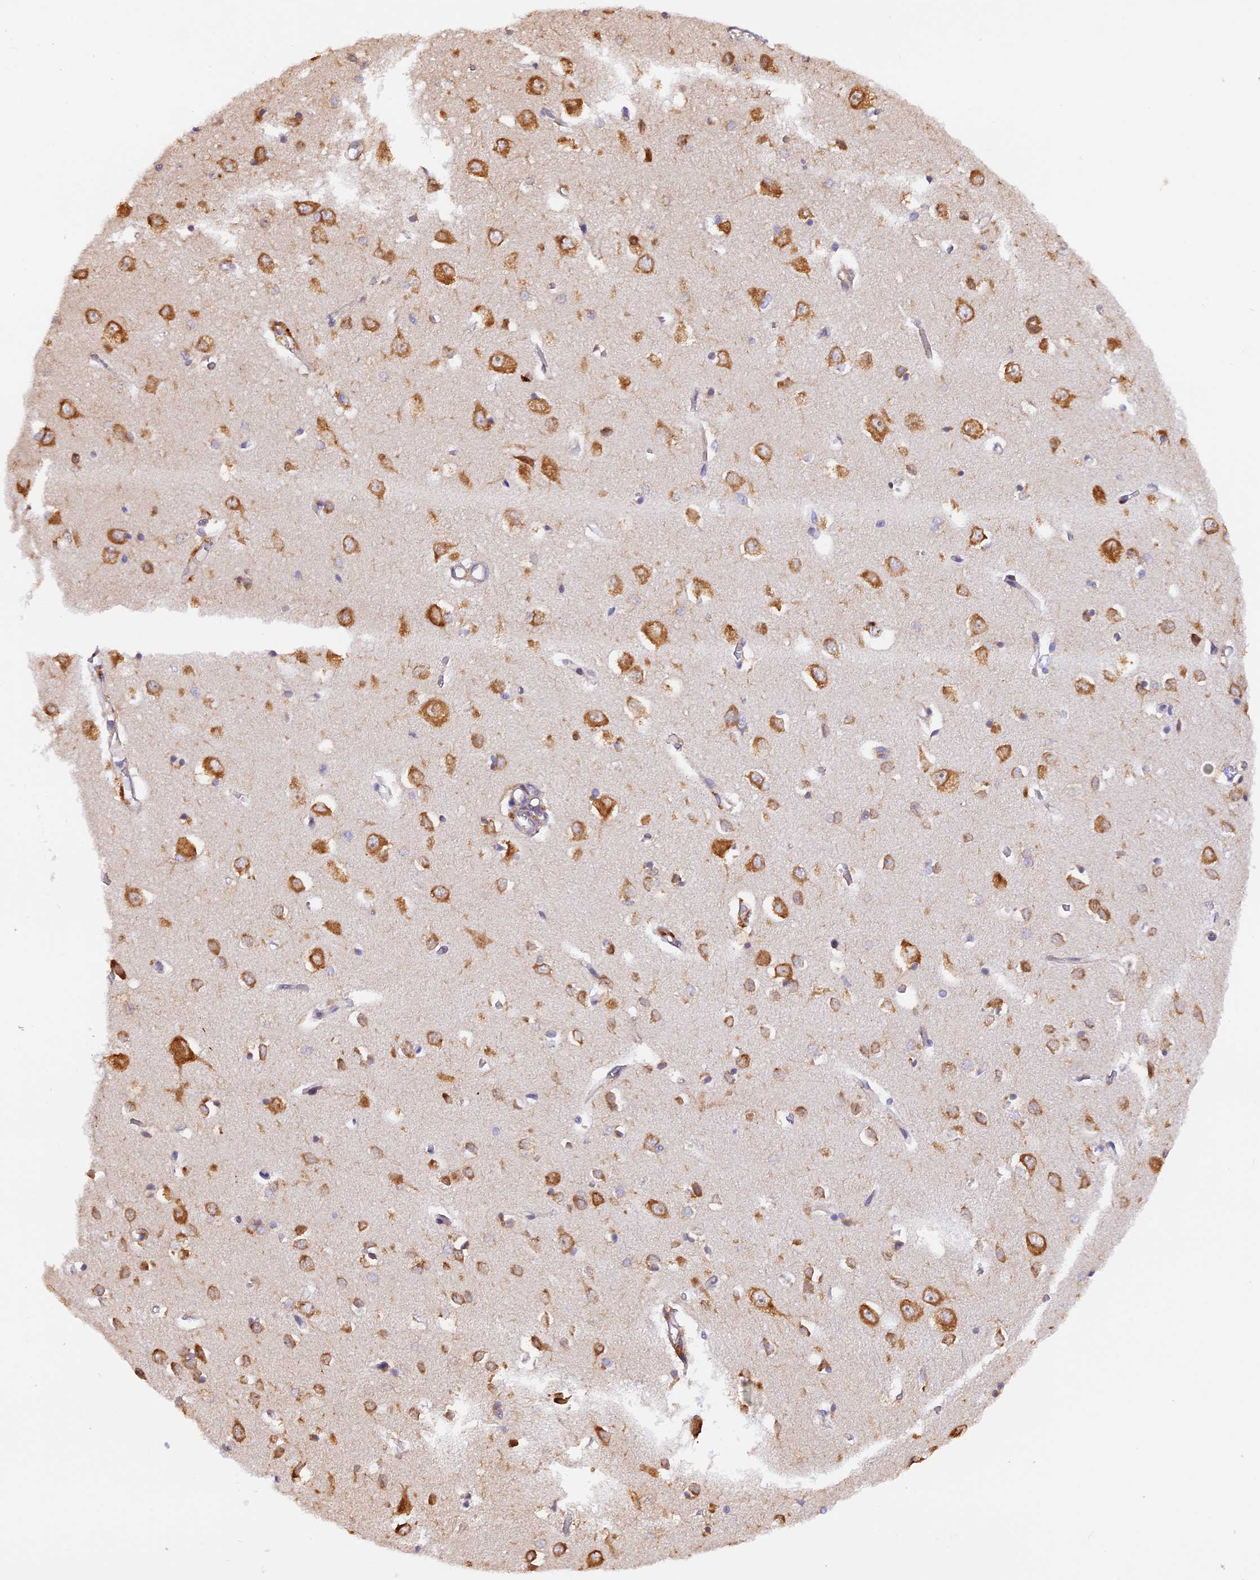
{"staining": {"intensity": "negative", "quantity": "none", "location": "none"}, "tissue": "cerebral cortex", "cell_type": "Endothelial cells", "image_type": "normal", "snomed": [{"axis": "morphology", "description": "Normal tissue, NOS"}, {"axis": "topography", "description": "Cerebral cortex"}], "caption": "Cerebral cortex was stained to show a protein in brown. There is no significant staining in endothelial cells. The staining was performed using DAB to visualize the protein expression in brown, while the nuclei were stained in blue with hematoxylin (Magnification: 20x).", "gene": "RPL5", "patient": {"sex": "female", "age": 64}}